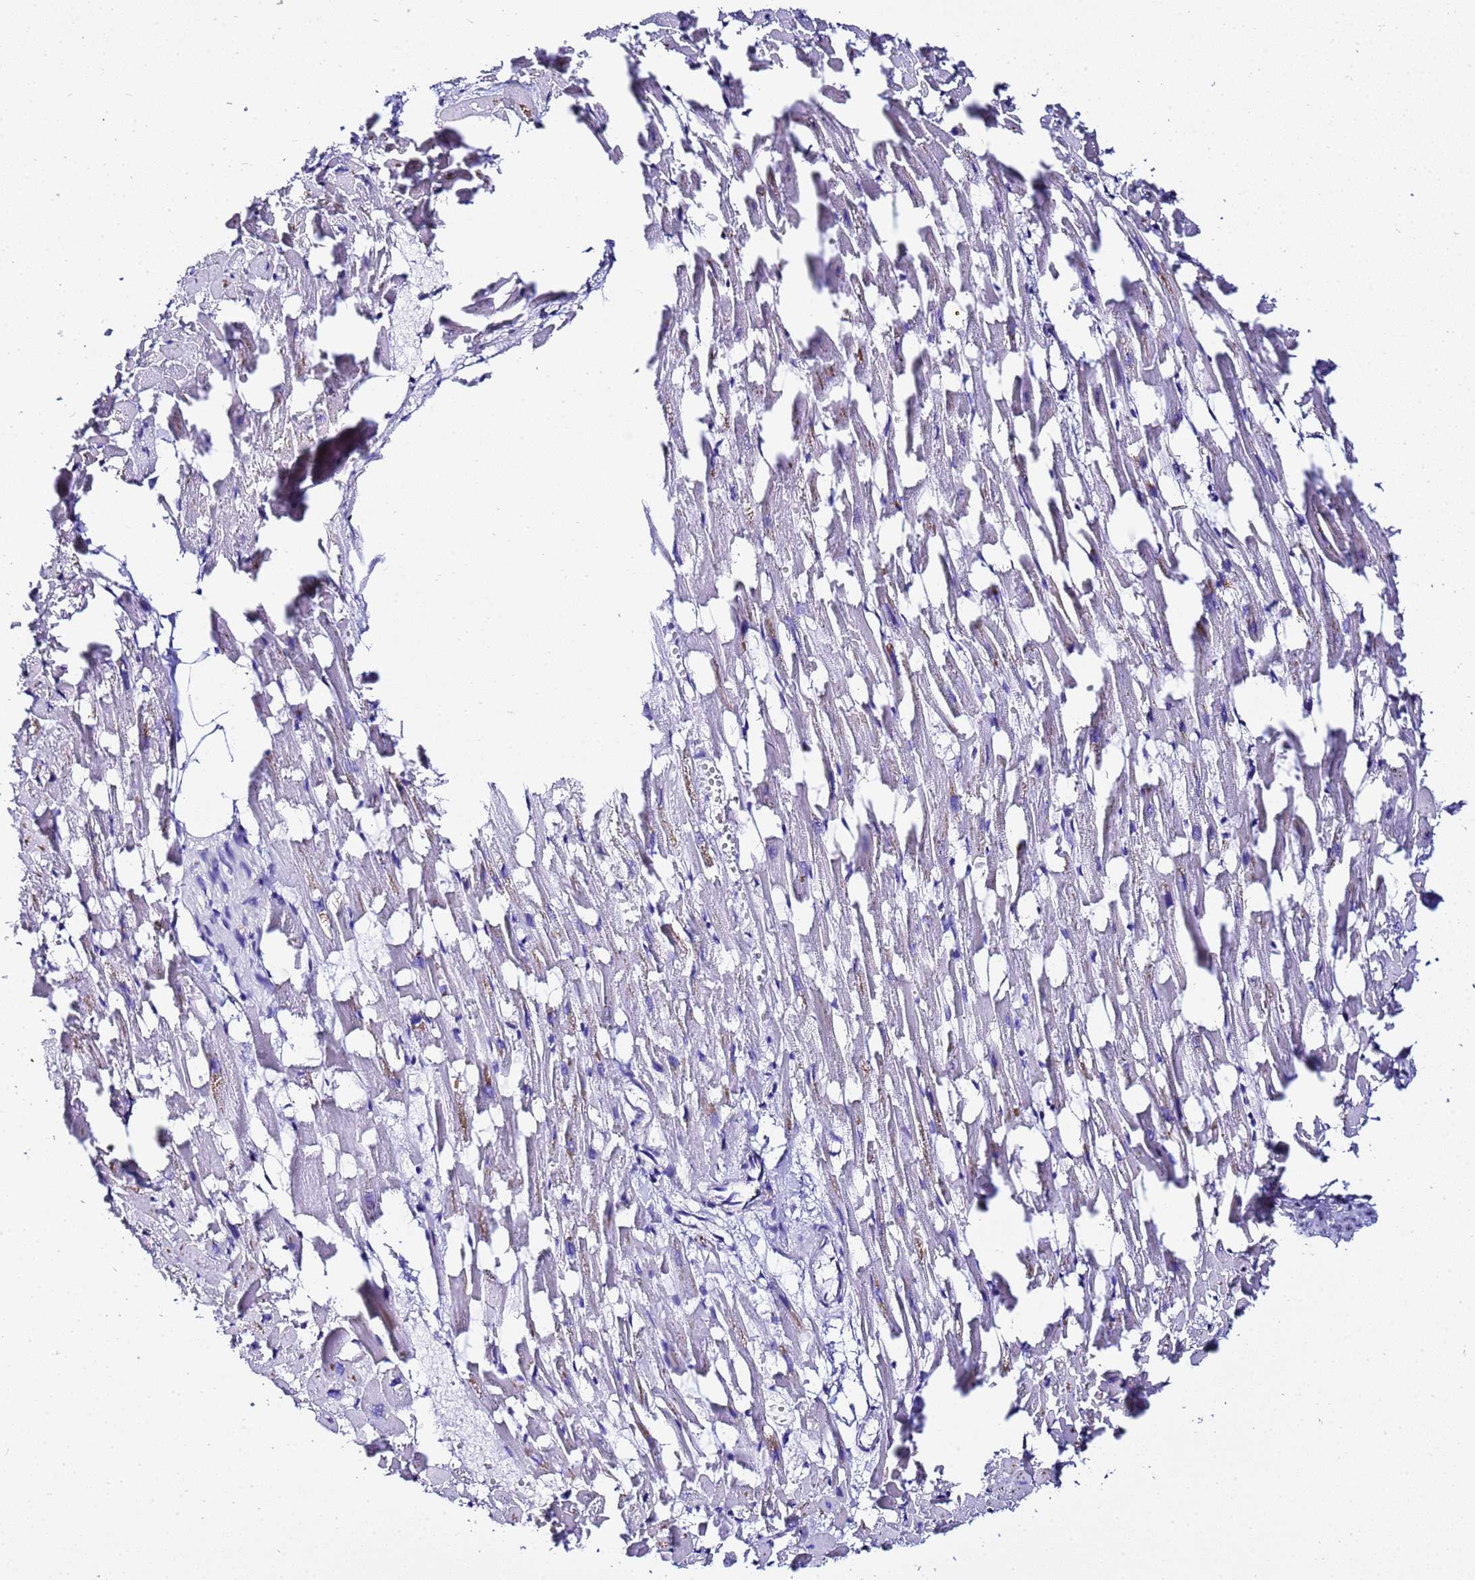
{"staining": {"intensity": "negative", "quantity": "none", "location": "none"}, "tissue": "heart muscle", "cell_type": "Cardiomyocytes", "image_type": "normal", "snomed": [{"axis": "morphology", "description": "Normal tissue, NOS"}, {"axis": "topography", "description": "Heart"}], "caption": "An IHC photomicrograph of unremarkable heart muscle is shown. There is no staining in cardiomyocytes of heart muscle. (DAB (3,3'-diaminobenzidine) immunohistochemistry with hematoxylin counter stain).", "gene": "ACTL6B", "patient": {"sex": "female", "age": 64}}